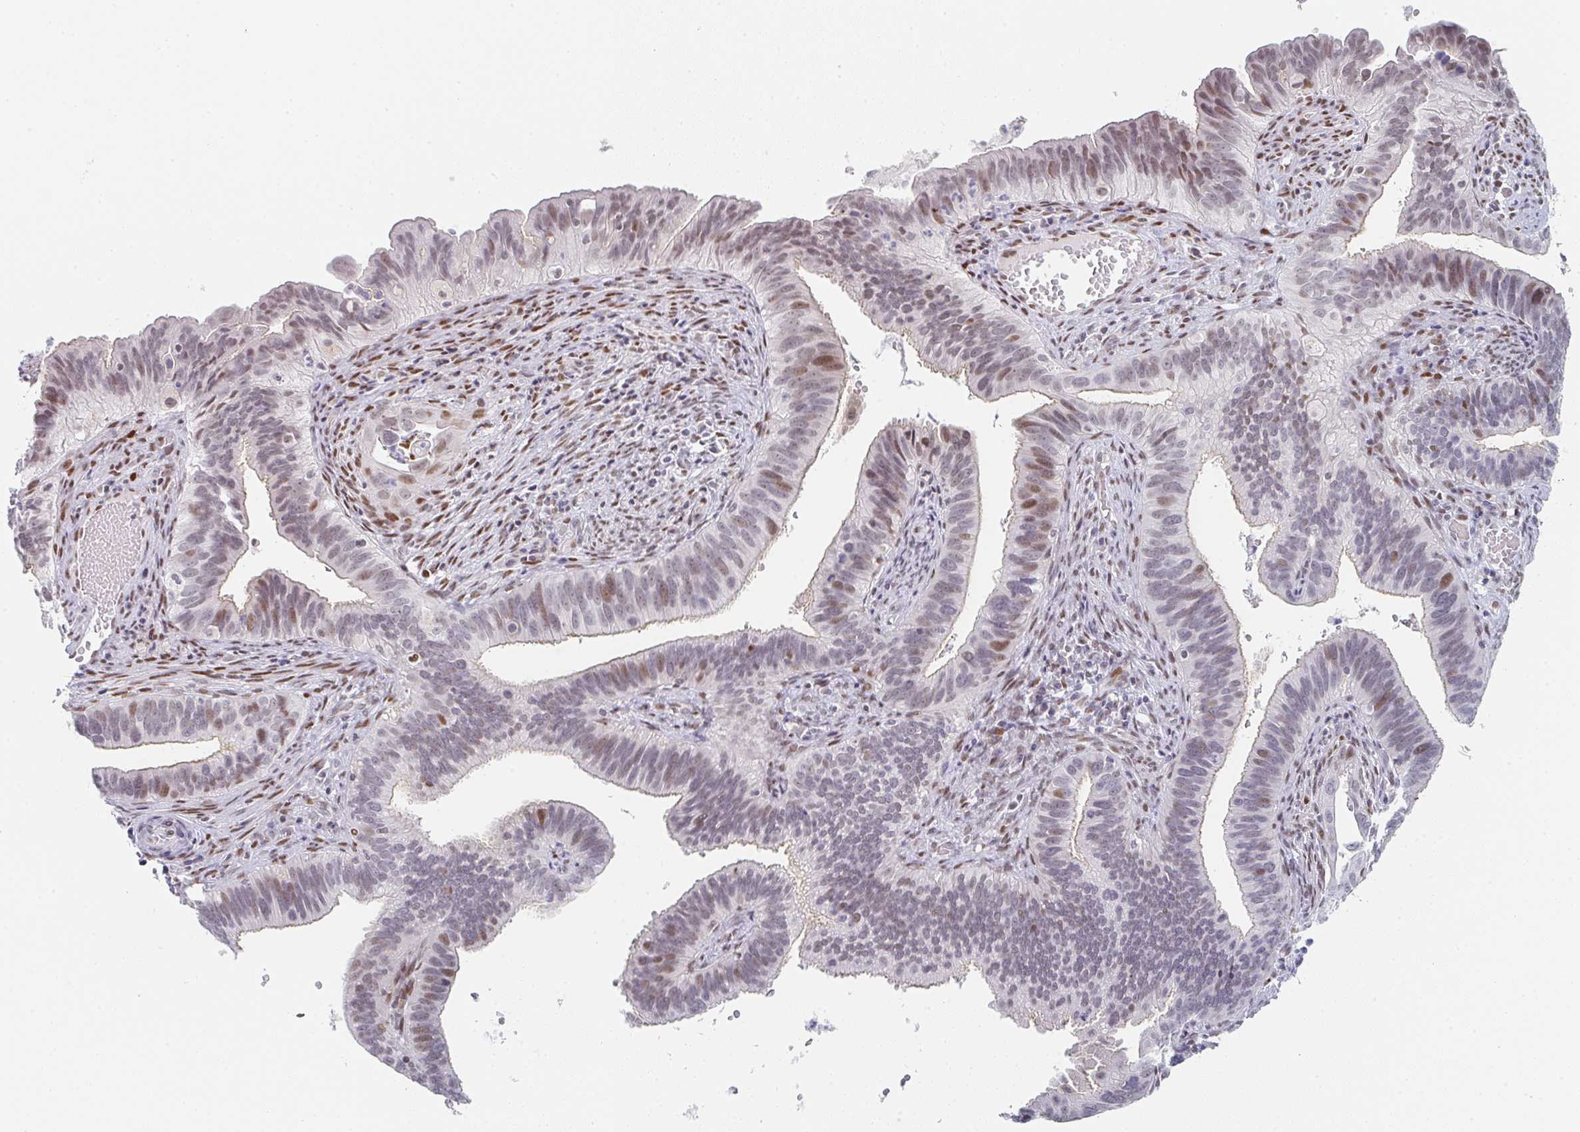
{"staining": {"intensity": "moderate", "quantity": "25%-75%", "location": "nuclear"}, "tissue": "cervical cancer", "cell_type": "Tumor cells", "image_type": "cancer", "snomed": [{"axis": "morphology", "description": "Adenocarcinoma, NOS"}, {"axis": "topography", "description": "Cervix"}], "caption": "Immunohistochemical staining of adenocarcinoma (cervical) shows medium levels of moderate nuclear expression in about 25%-75% of tumor cells.", "gene": "POU2AF2", "patient": {"sex": "female", "age": 42}}